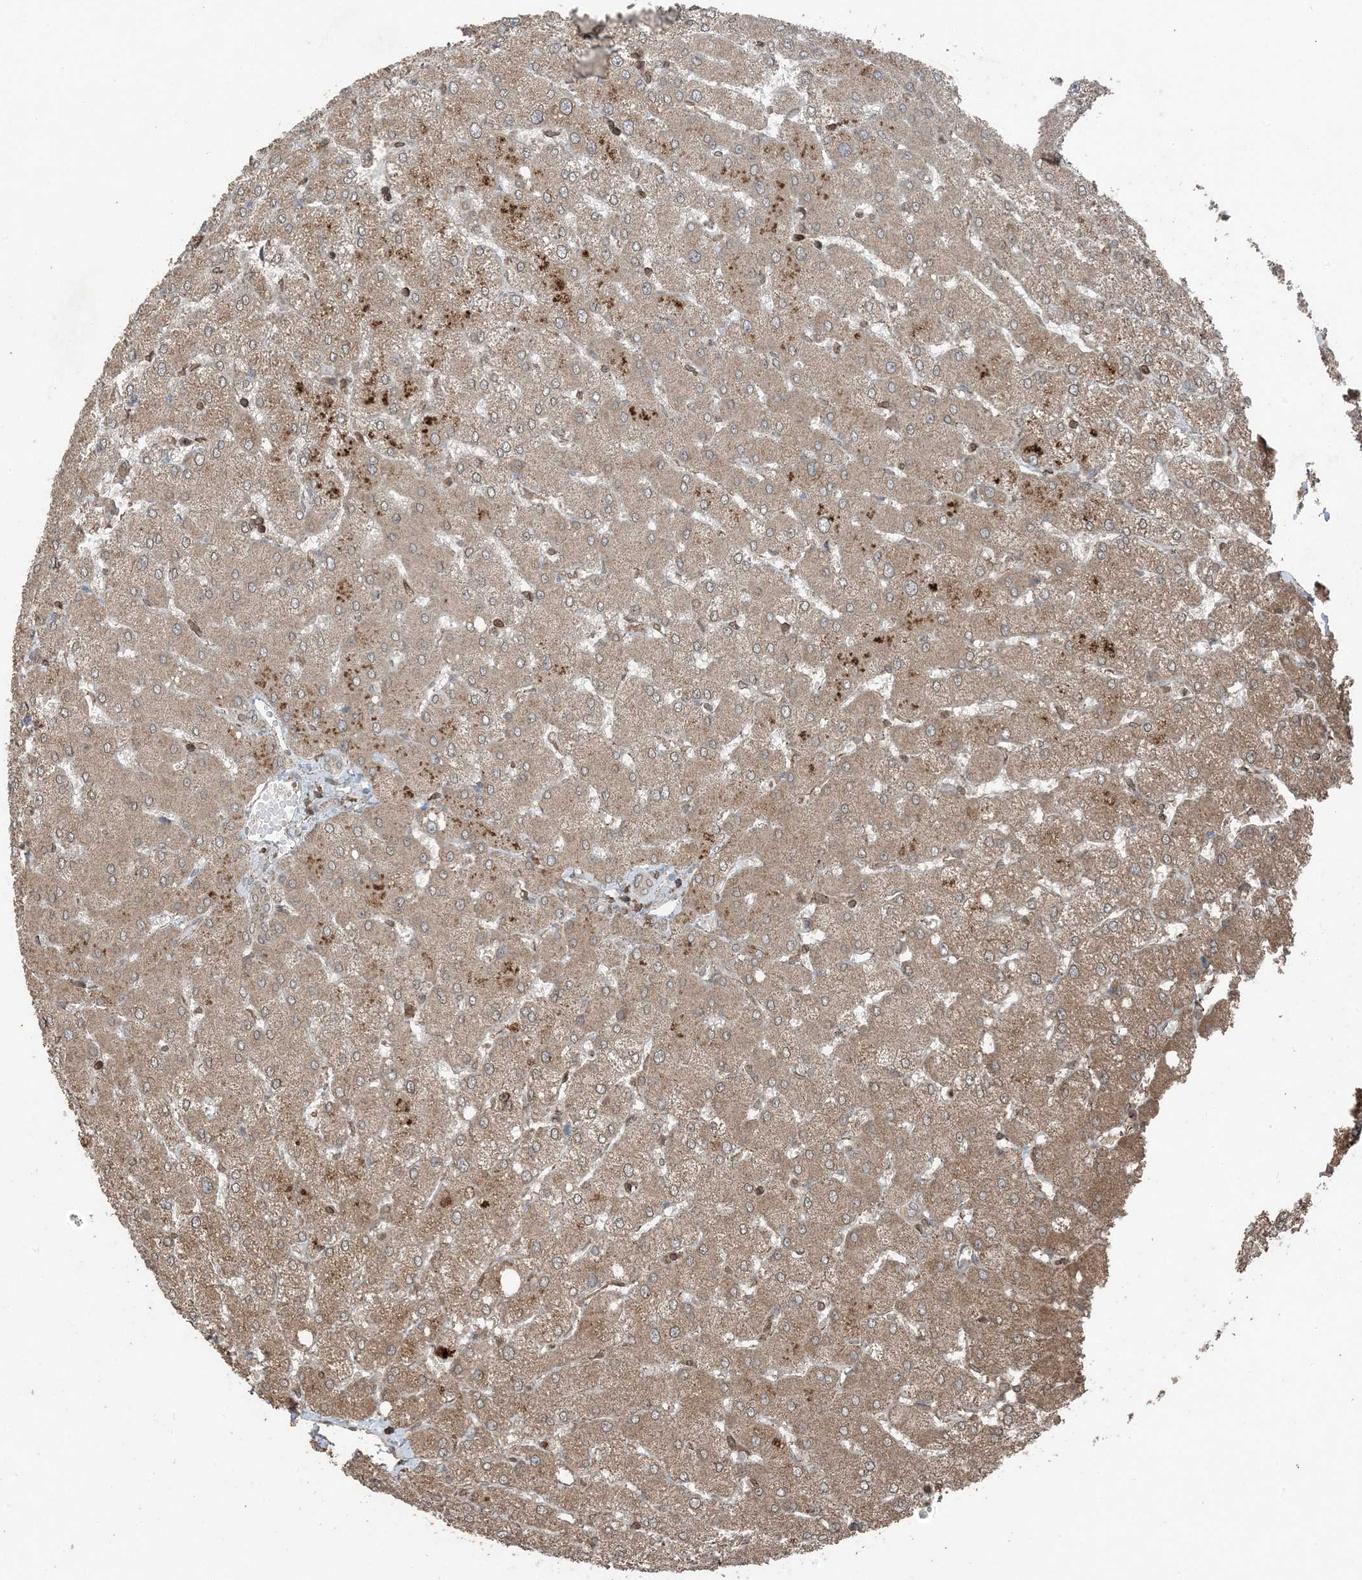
{"staining": {"intensity": "negative", "quantity": "none", "location": "none"}, "tissue": "liver", "cell_type": "Cholangiocytes", "image_type": "normal", "snomed": [{"axis": "morphology", "description": "Normal tissue, NOS"}, {"axis": "topography", "description": "Liver"}], "caption": "This histopathology image is of unremarkable liver stained with immunohistochemistry (IHC) to label a protein in brown with the nuclei are counter-stained blue. There is no positivity in cholangiocytes.", "gene": "ZFAND2B", "patient": {"sex": "female", "age": 54}}